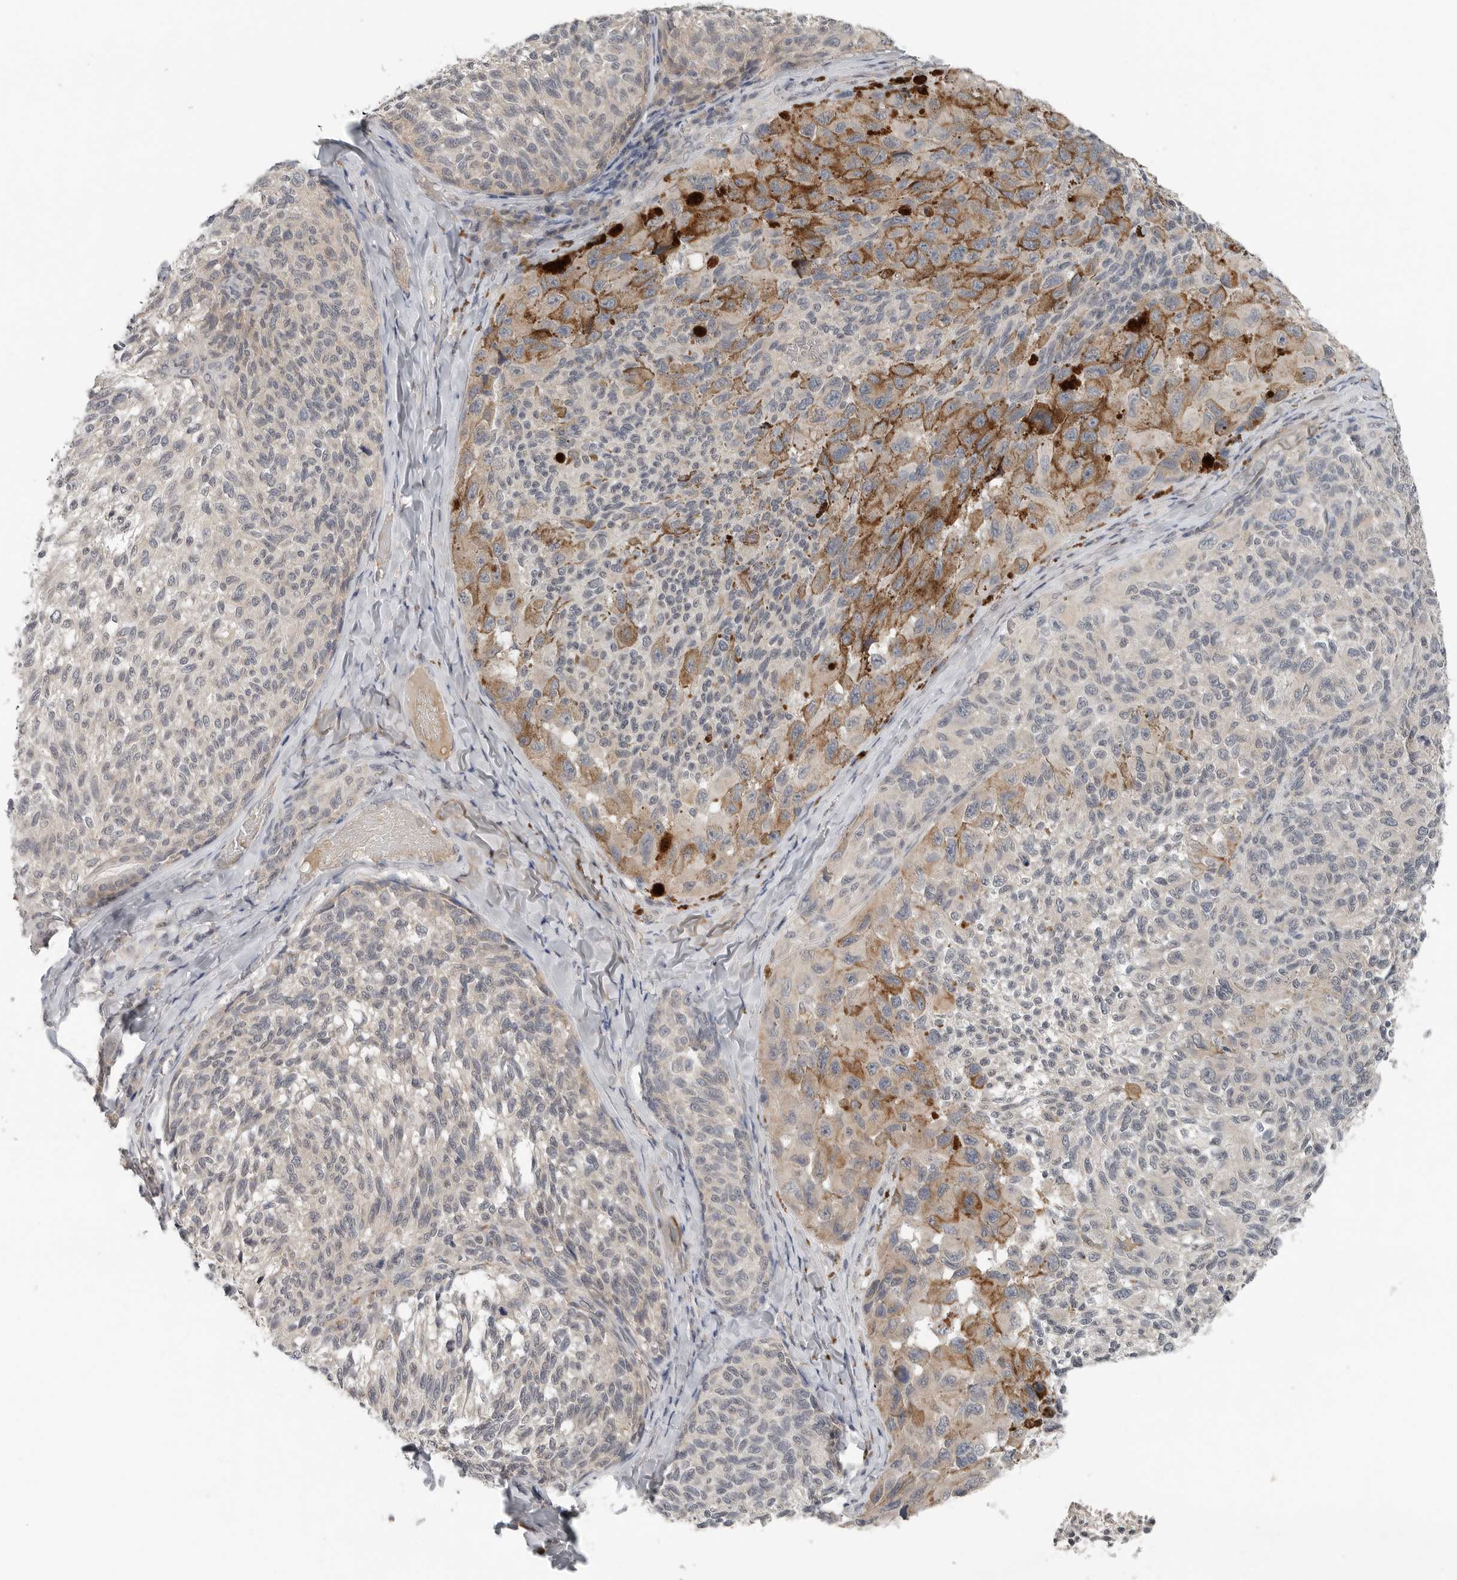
{"staining": {"intensity": "negative", "quantity": "none", "location": "none"}, "tissue": "melanoma", "cell_type": "Tumor cells", "image_type": "cancer", "snomed": [{"axis": "morphology", "description": "Malignant melanoma, NOS"}, {"axis": "topography", "description": "Skin"}], "caption": "High power microscopy photomicrograph of an IHC histopathology image of malignant melanoma, revealing no significant expression in tumor cells.", "gene": "FCRLB", "patient": {"sex": "female", "age": 73}}